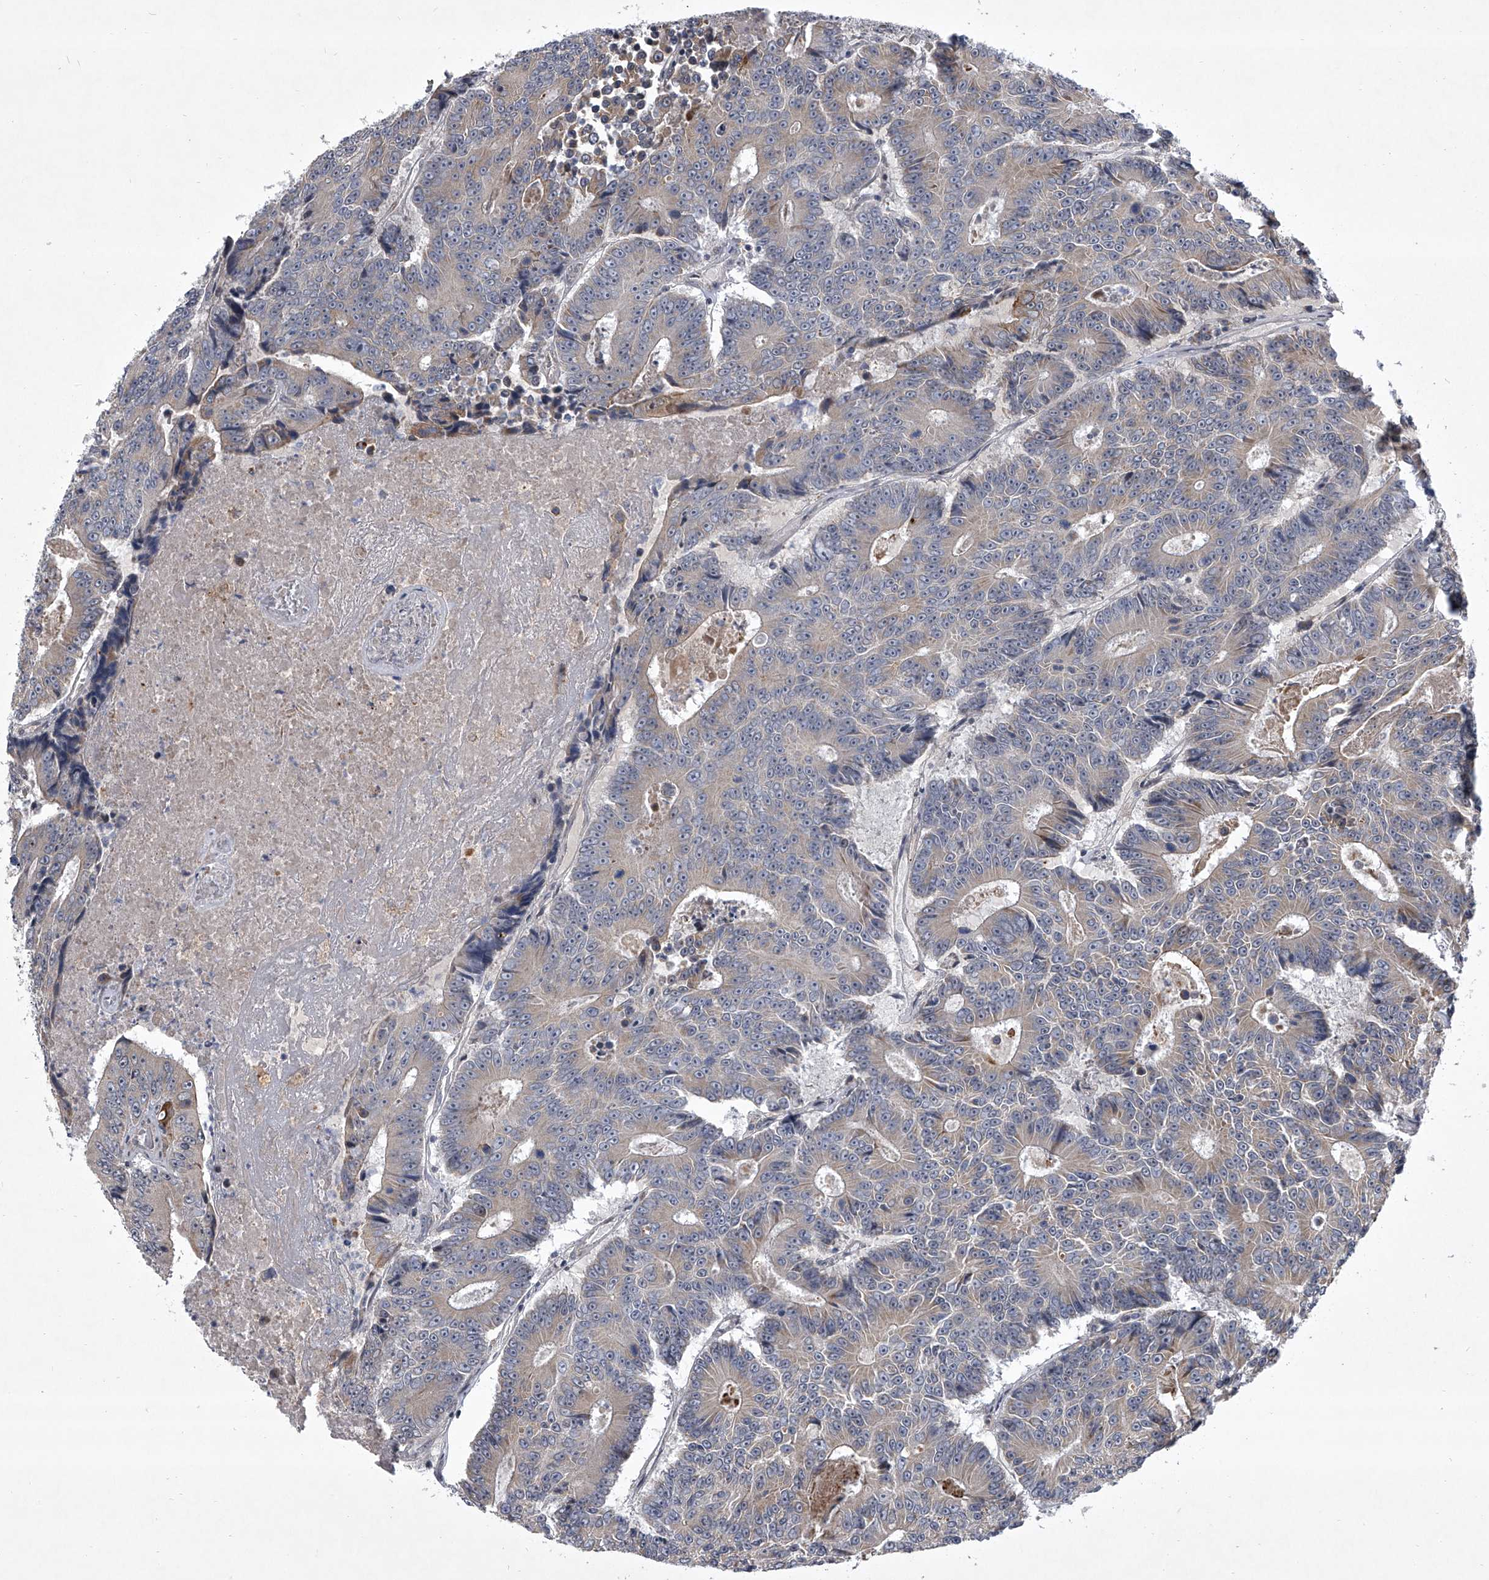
{"staining": {"intensity": "weak", "quantity": "<25%", "location": "cytoplasmic/membranous"}, "tissue": "colorectal cancer", "cell_type": "Tumor cells", "image_type": "cancer", "snomed": [{"axis": "morphology", "description": "Adenocarcinoma, NOS"}, {"axis": "topography", "description": "Colon"}], "caption": "DAB (3,3'-diaminobenzidine) immunohistochemical staining of adenocarcinoma (colorectal) demonstrates no significant positivity in tumor cells.", "gene": "HEATR6", "patient": {"sex": "male", "age": 83}}